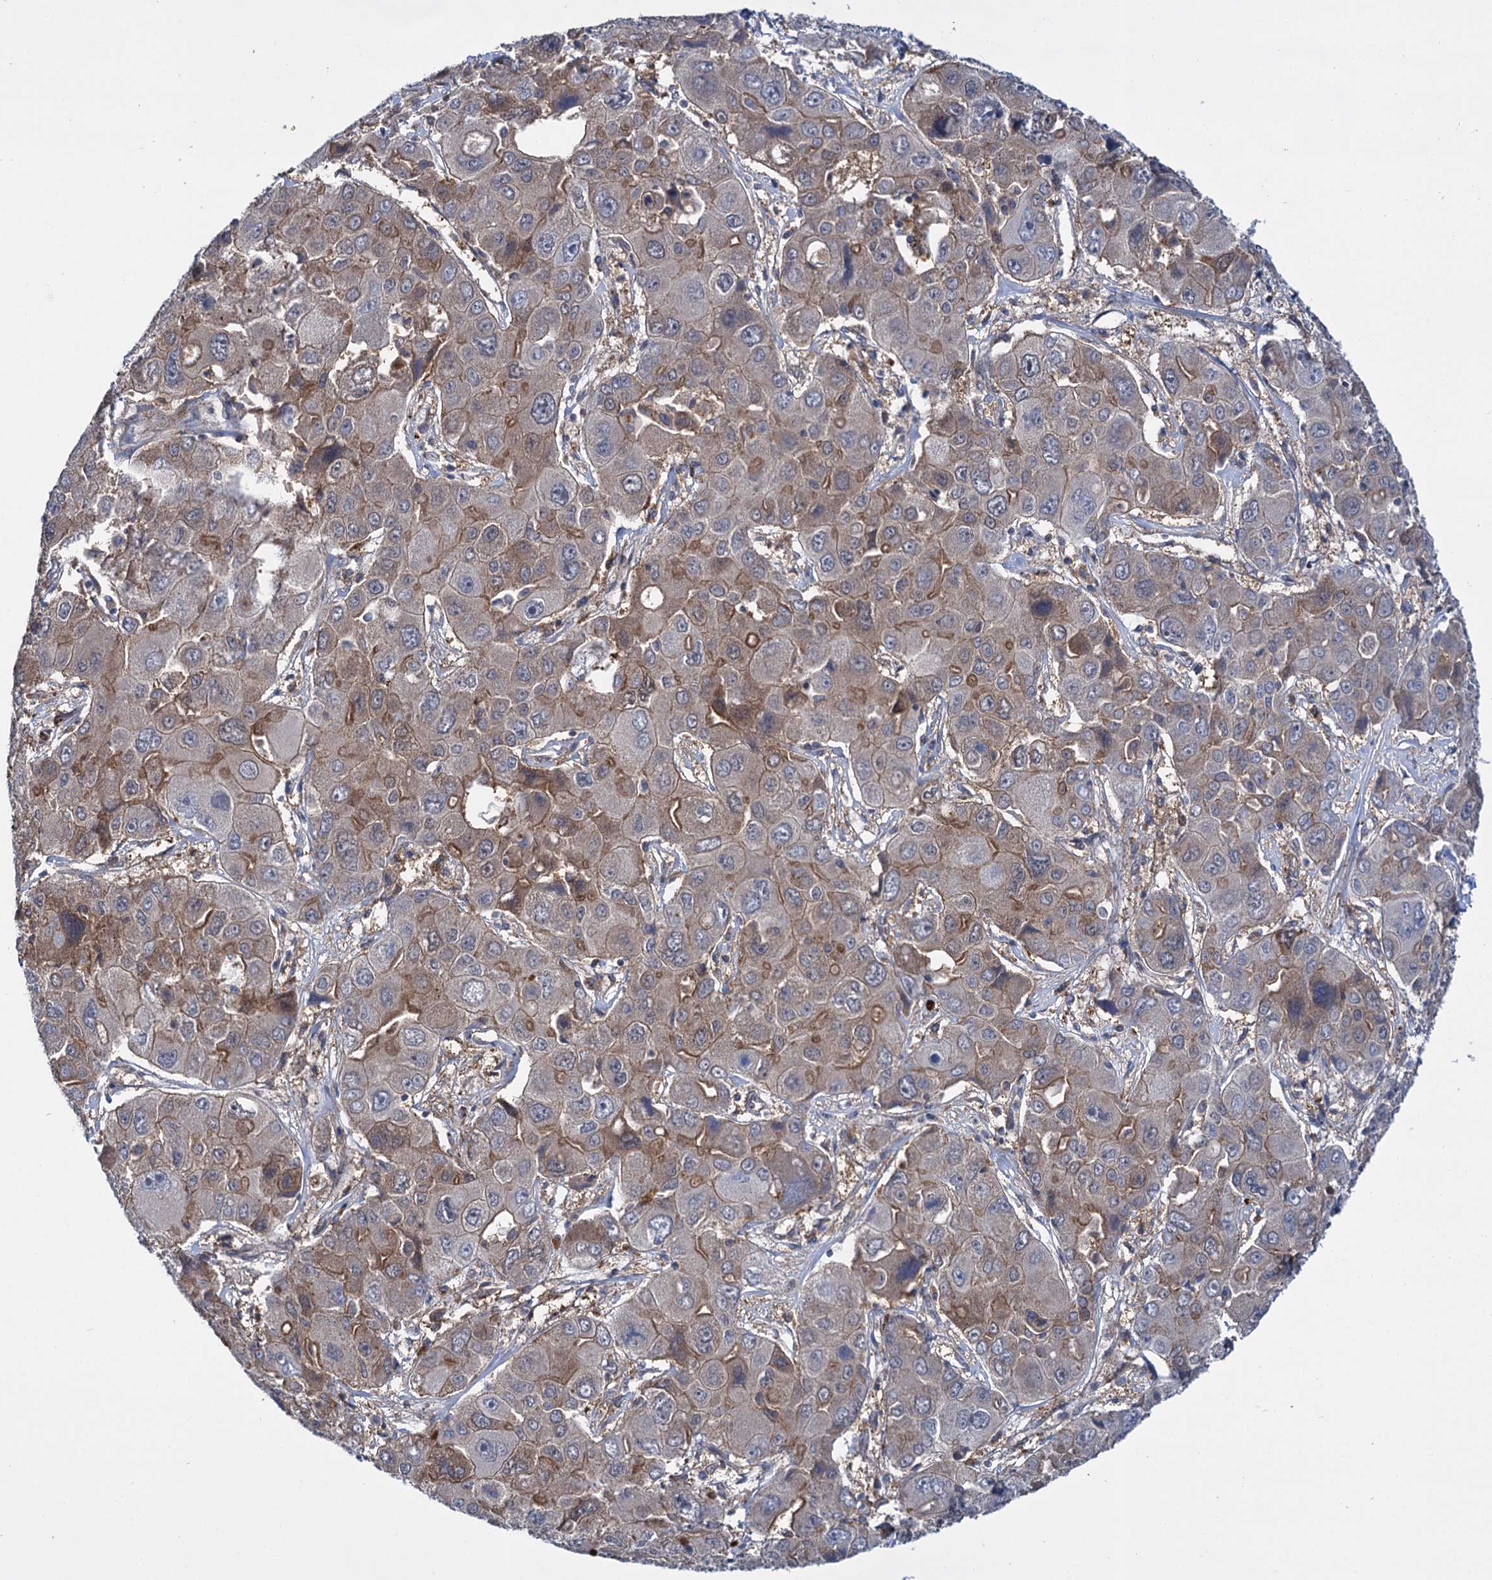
{"staining": {"intensity": "moderate", "quantity": "25%-75%", "location": "cytoplasmic/membranous"}, "tissue": "liver cancer", "cell_type": "Tumor cells", "image_type": "cancer", "snomed": [{"axis": "morphology", "description": "Cholangiocarcinoma"}, {"axis": "topography", "description": "Liver"}], "caption": "Immunohistochemistry (IHC) (DAB) staining of liver cholangiocarcinoma demonstrates moderate cytoplasmic/membranous protein positivity in approximately 25%-75% of tumor cells. (DAB (3,3'-diaminobenzidine) = brown stain, brightfield microscopy at high magnification).", "gene": "GLO1", "patient": {"sex": "male", "age": 67}}